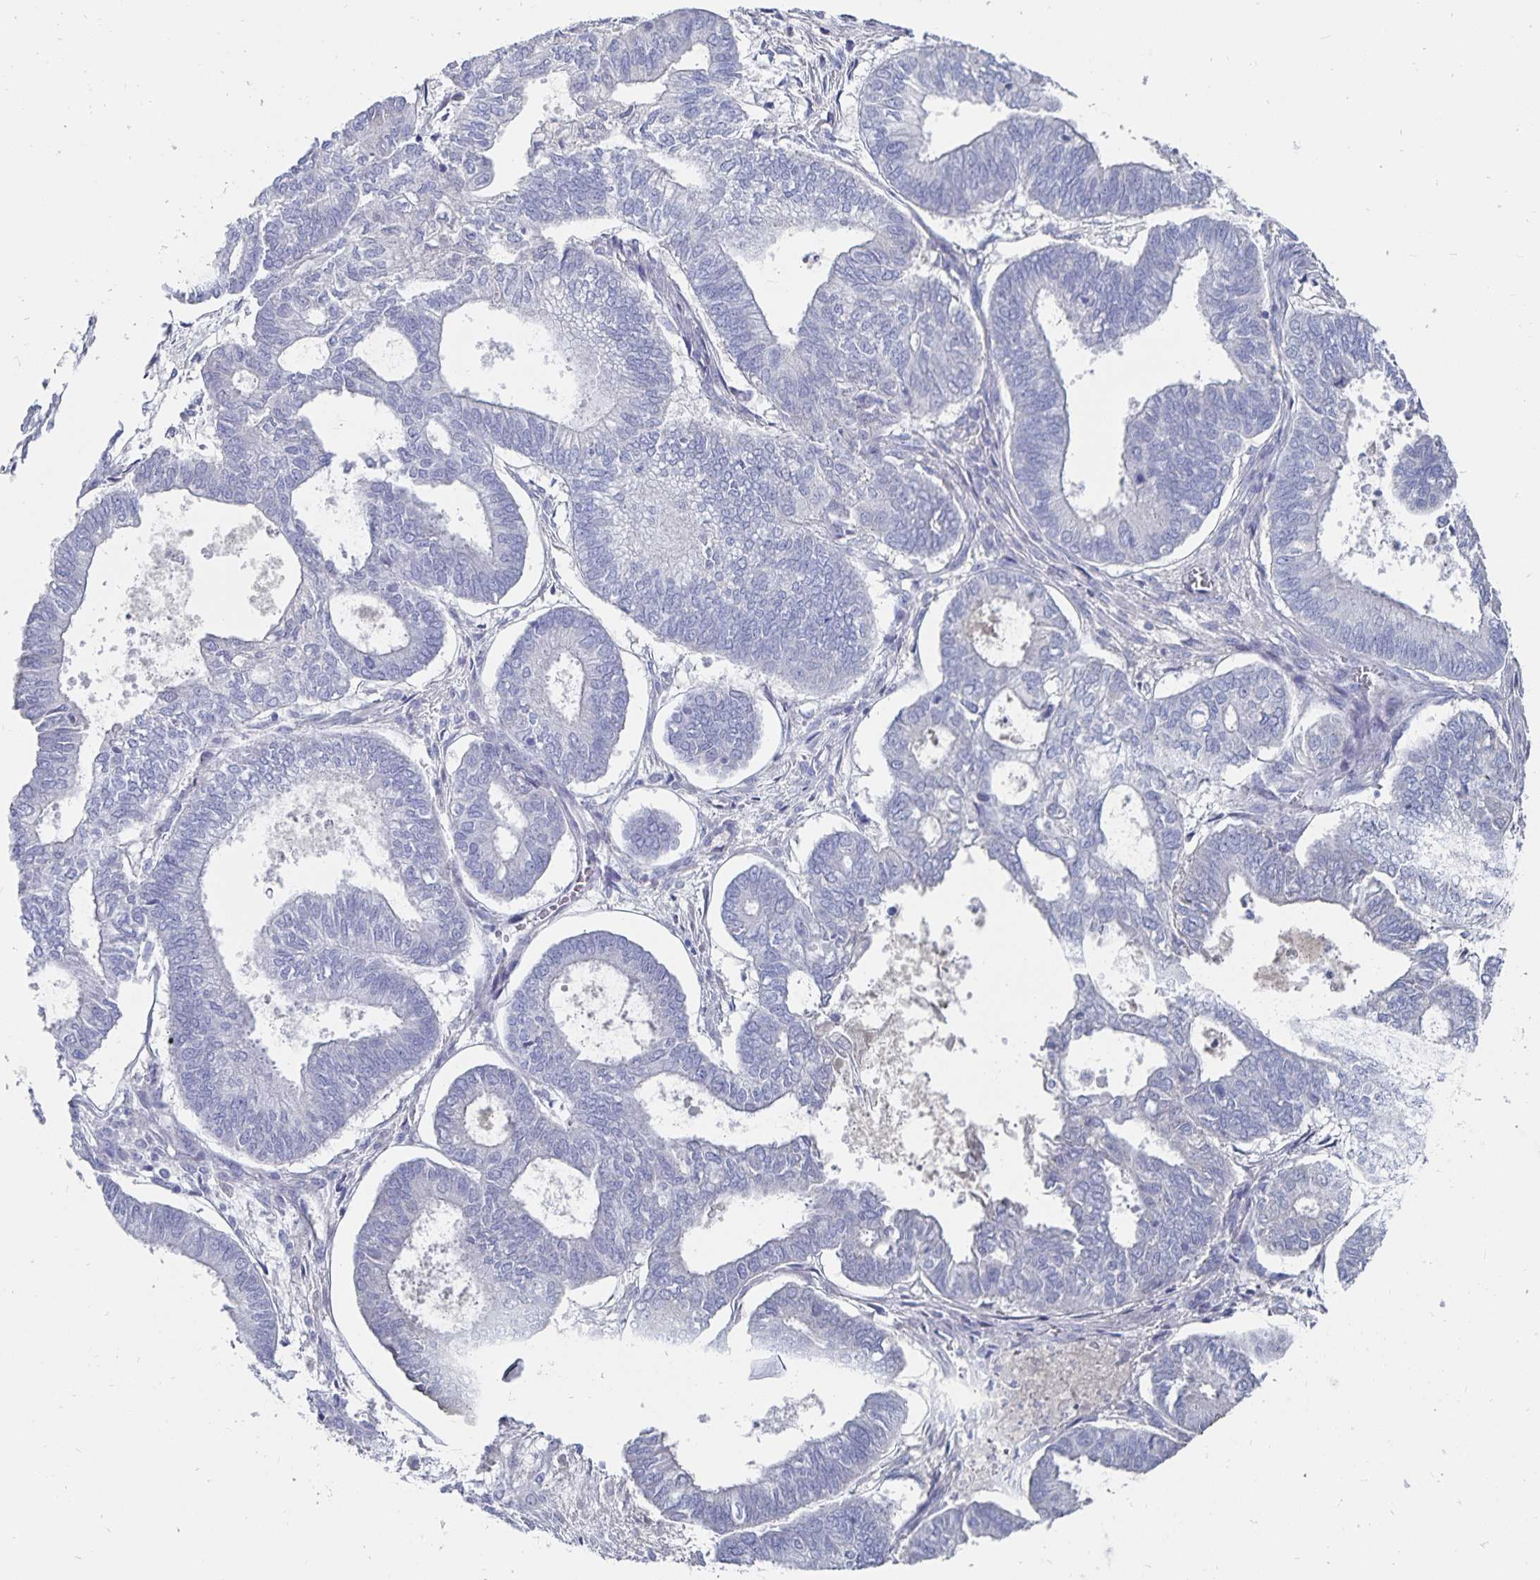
{"staining": {"intensity": "negative", "quantity": "none", "location": "none"}, "tissue": "ovarian cancer", "cell_type": "Tumor cells", "image_type": "cancer", "snomed": [{"axis": "morphology", "description": "Carcinoma, endometroid"}, {"axis": "topography", "description": "Ovary"}], "caption": "The micrograph reveals no staining of tumor cells in endometroid carcinoma (ovarian). (Stains: DAB IHC with hematoxylin counter stain, Microscopy: brightfield microscopy at high magnification).", "gene": "CFAP69", "patient": {"sex": "female", "age": 64}}